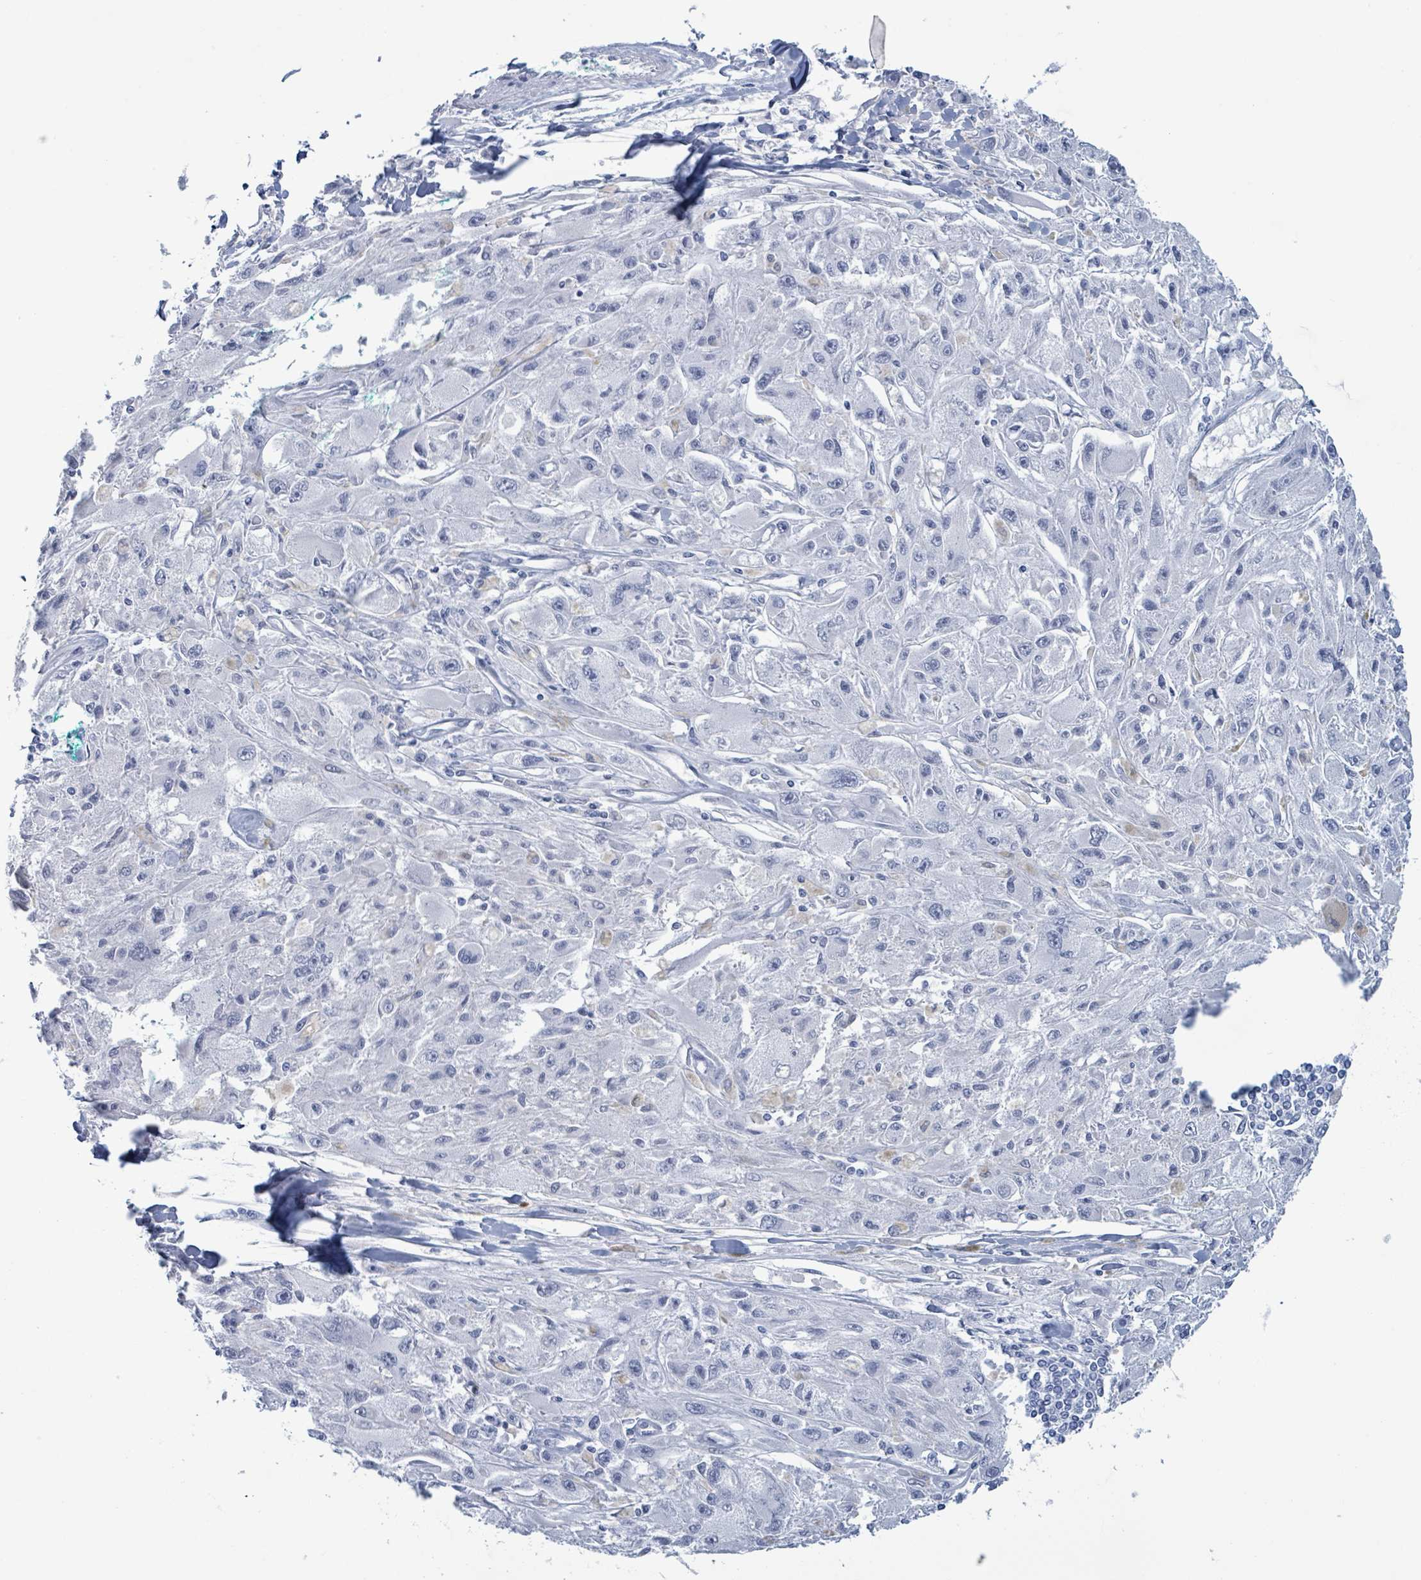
{"staining": {"intensity": "negative", "quantity": "none", "location": "none"}, "tissue": "melanoma", "cell_type": "Tumor cells", "image_type": "cancer", "snomed": [{"axis": "morphology", "description": "Malignant melanoma, Metastatic site"}, {"axis": "topography", "description": "Skin"}], "caption": "Tumor cells are negative for protein expression in human malignant melanoma (metastatic site).", "gene": "KRT8", "patient": {"sex": "male", "age": 53}}